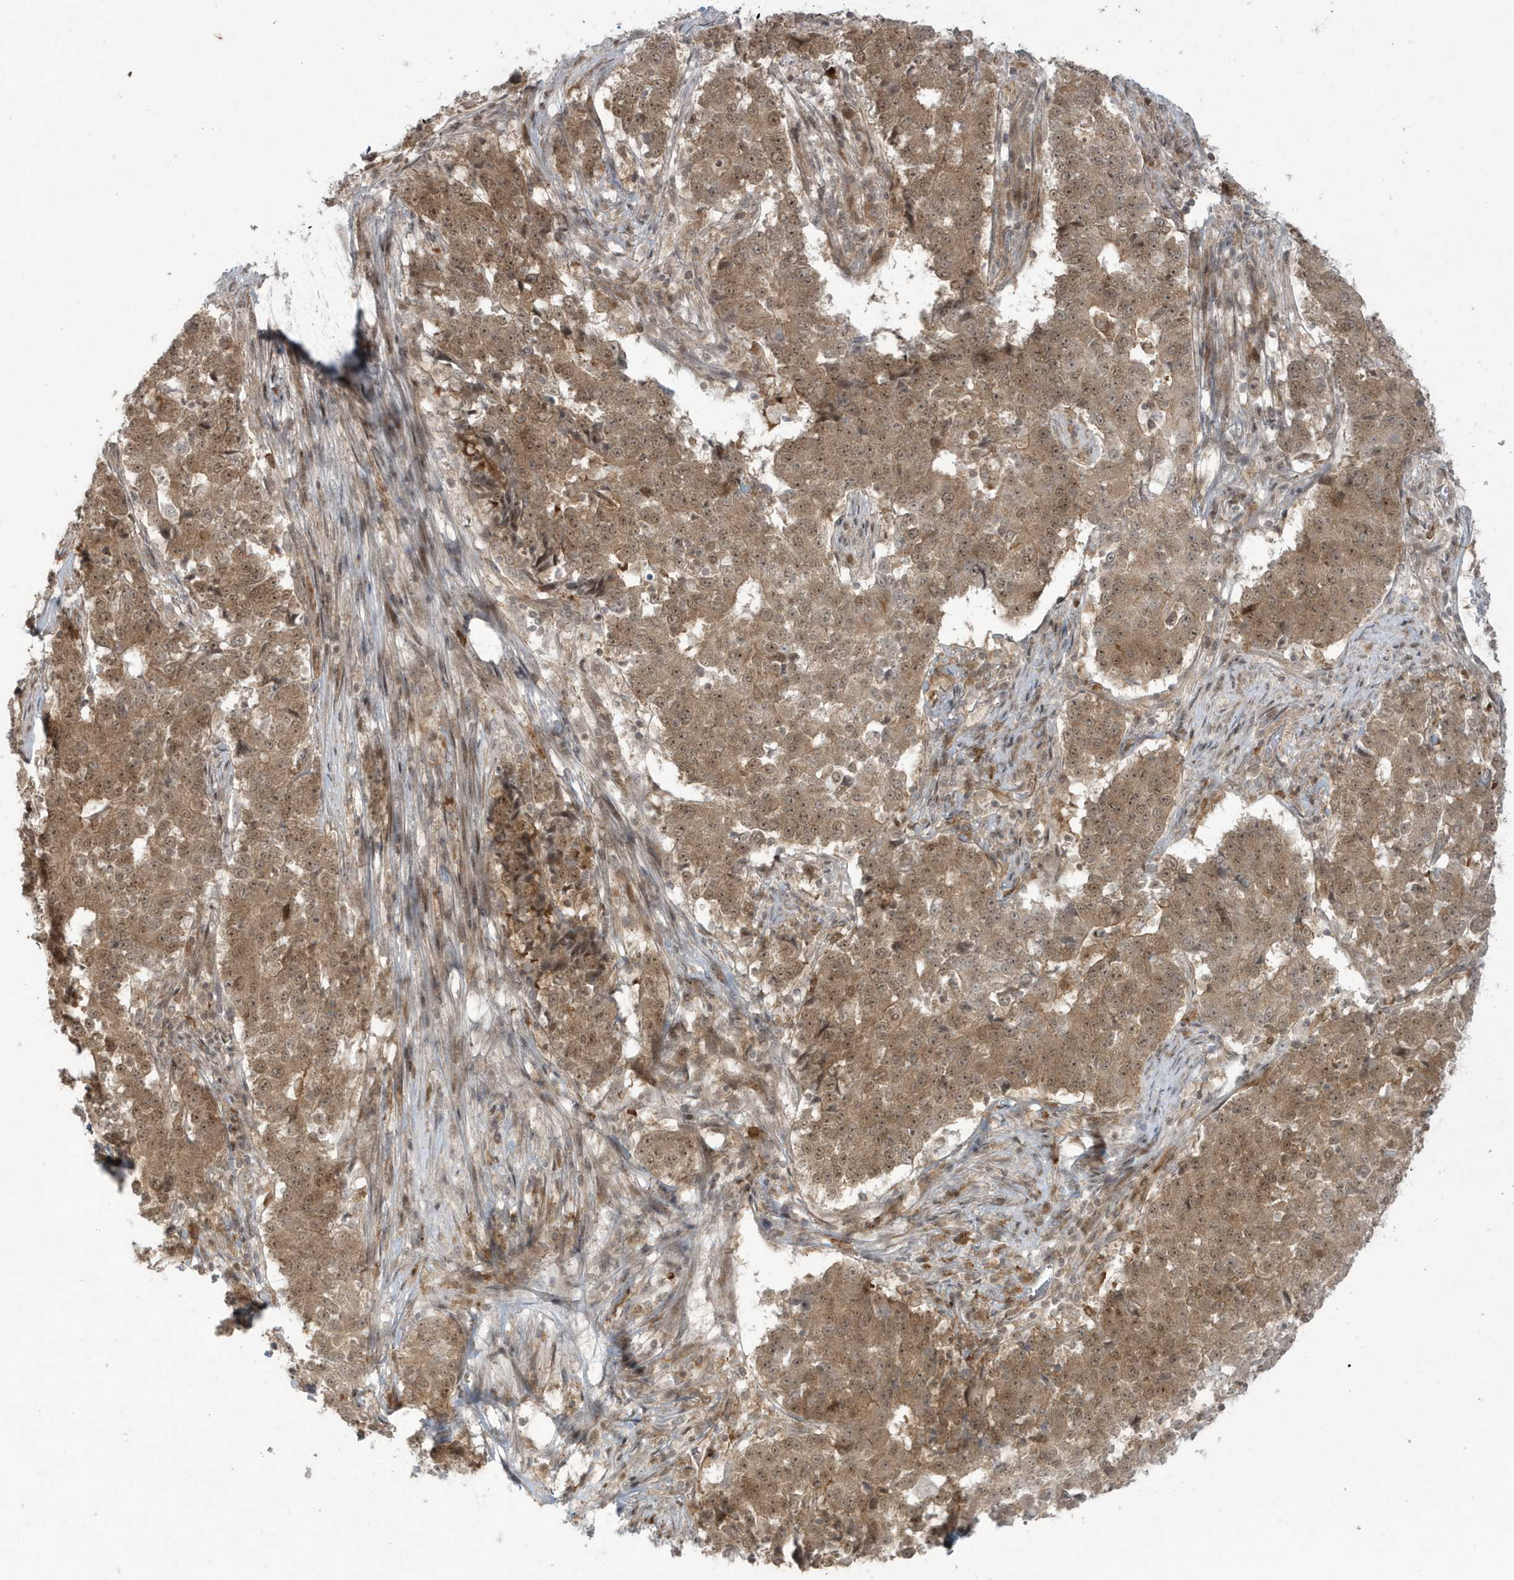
{"staining": {"intensity": "moderate", "quantity": ">75%", "location": "cytoplasmic/membranous,nuclear"}, "tissue": "stomach cancer", "cell_type": "Tumor cells", "image_type": "cancer", "snomed": [{"axis": "morphology", "description": "Adenocarcinoma, NOS"}, {"axis": "topography", "description": "Stomach"}], "caption": "Protein expression by immunohistochemistry (IHC) displays moderate cytoplasmic/membranous and nuclear expression in about >75% of tumor cells in stomach cancer. The protein is stained brown, and the nuclei are stained in blue (DAB IHC with brightfield microscopy, high magnification).", "gene": "C1orf52", "patient": {"sex": "male", "age": 59}}